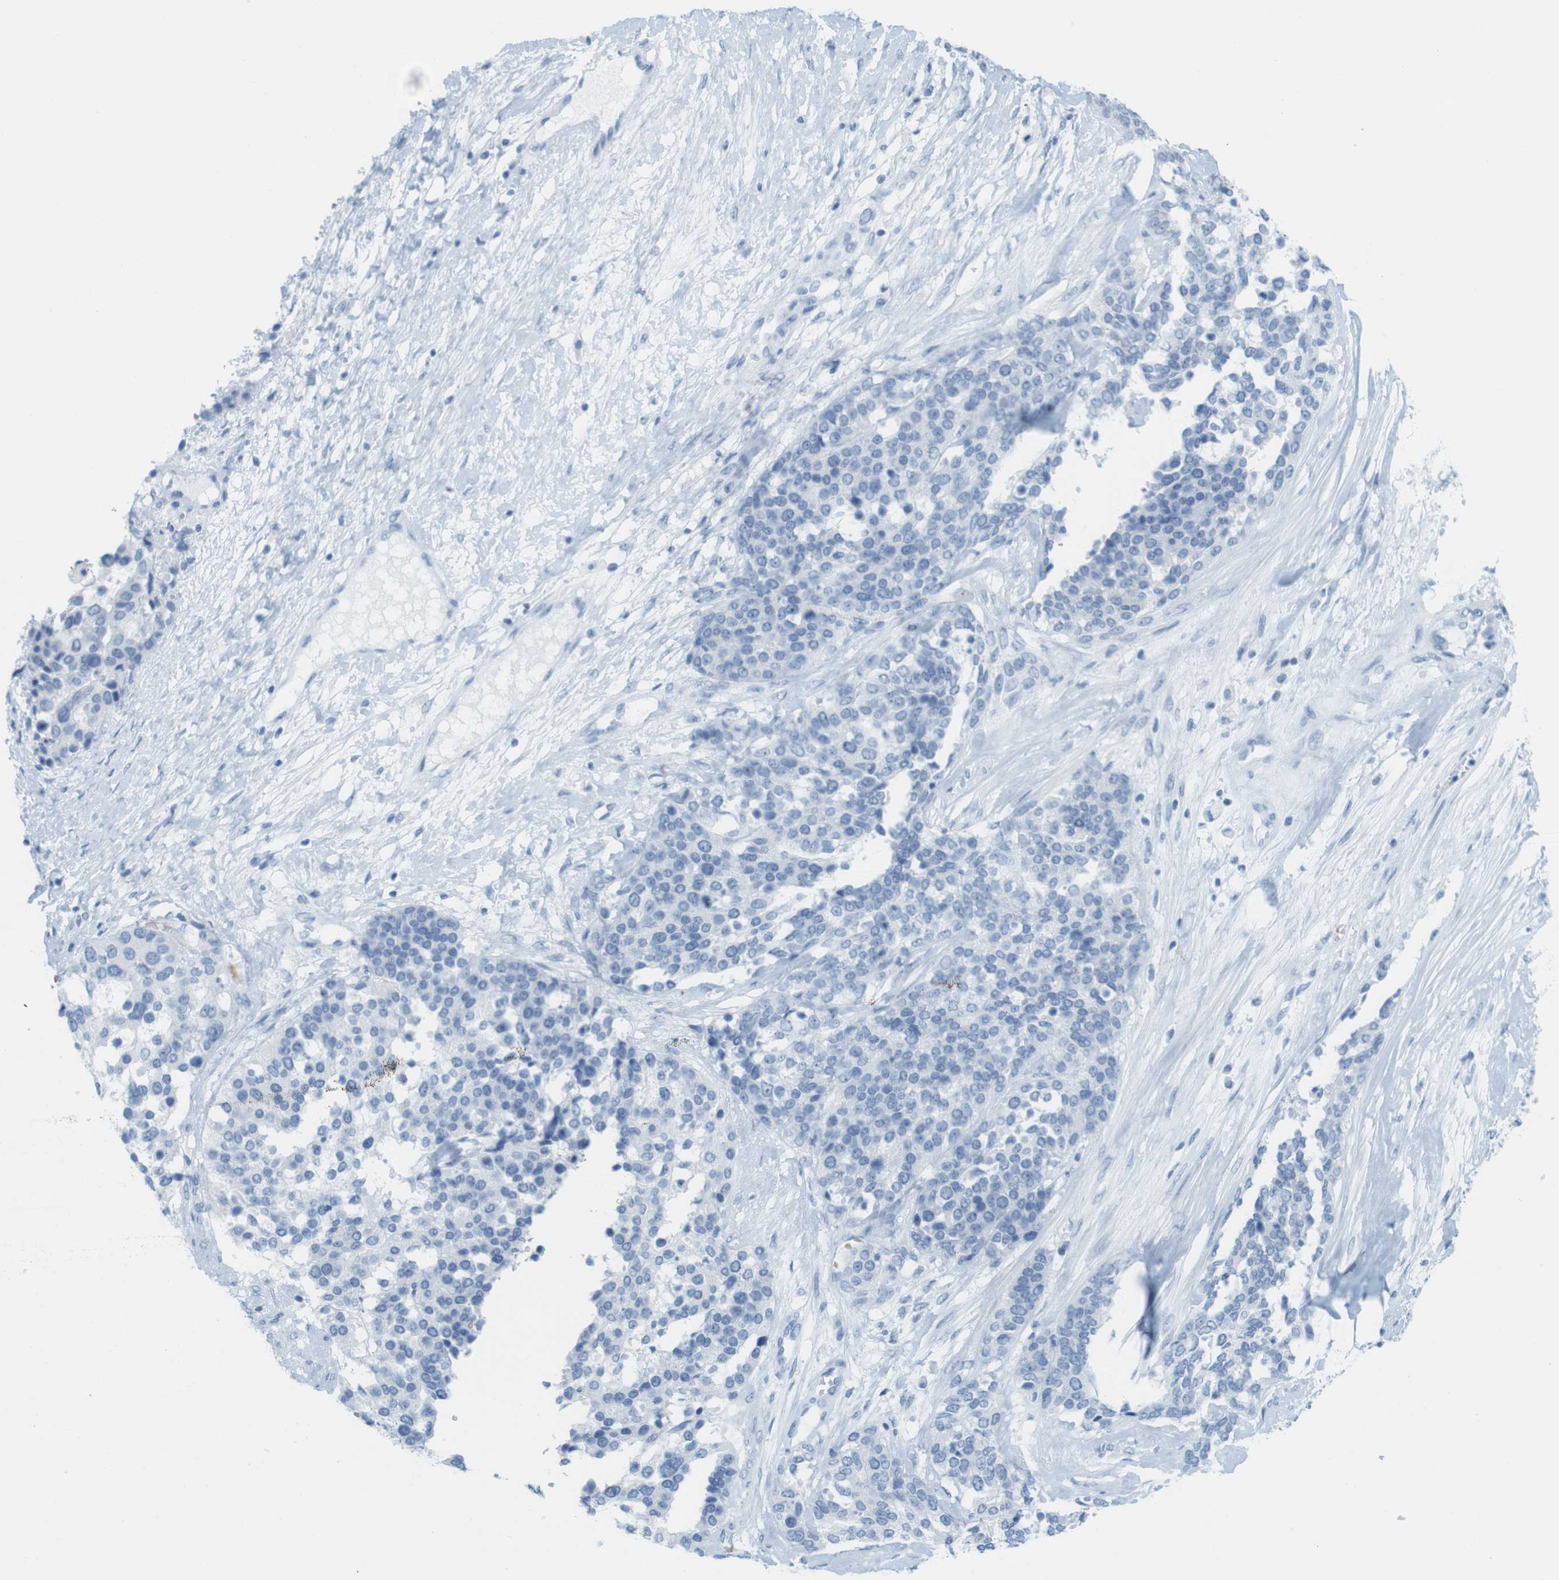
{"staining": {"intensity": "negative", "quantity": "none", "location": "none"}, "tissue": "ovarian cancer", "cell_type": "Tumor cells", "image_type": "cancer", "snomed": [{"axis": "morphology", "description": "Cystadenocarcinoma, serous, NOS"}, {"axis": "topography", "description": "Ovary"}], "caption": "This is an IHC micrograph of serous cystadenocarcinoma (ovarian). There is no expression in tumor cells.", "gene": "TNNT2", "patient": {"sex": "female", "age": 44}}